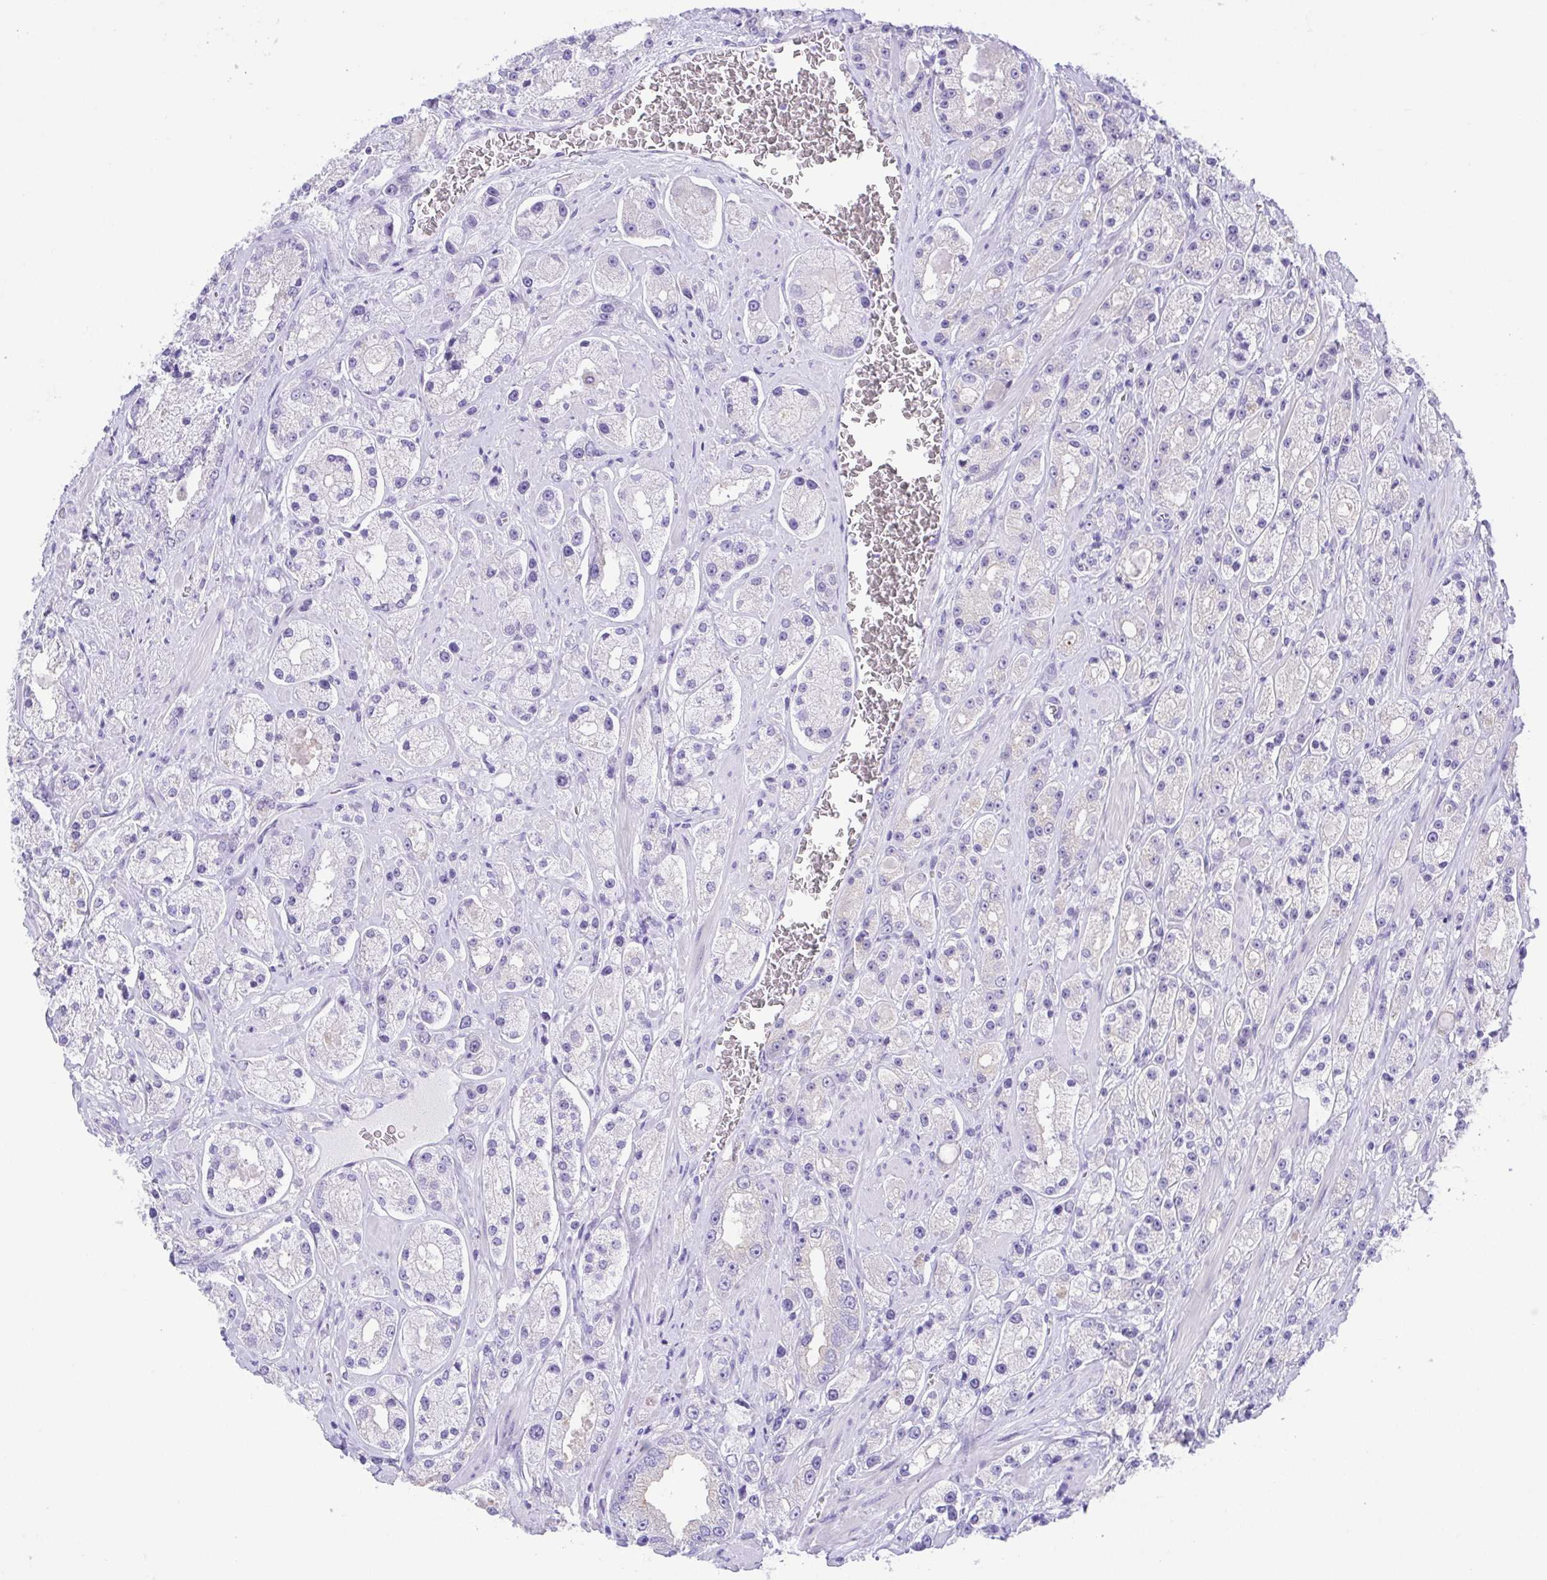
{"staining": {"intensity": "negative", "quantity": "none", "location": "none"}, "tissue": "prostate cancer", "cell_type": "Tumor cells", "image_type": "cancer", "snomed": [{"axis": "morphology", "description": "Adenocarcinoma, High grade"}, {"axis": "topography", "description": "Prostate"}], "caption": "Prostate adenocarcinoma (high-grade) stained for a protein using immunohistochemistry exhibits no staining tumor cells.", "gene": "LUZP4", "patient": {"sex": "male", "age": 67}}